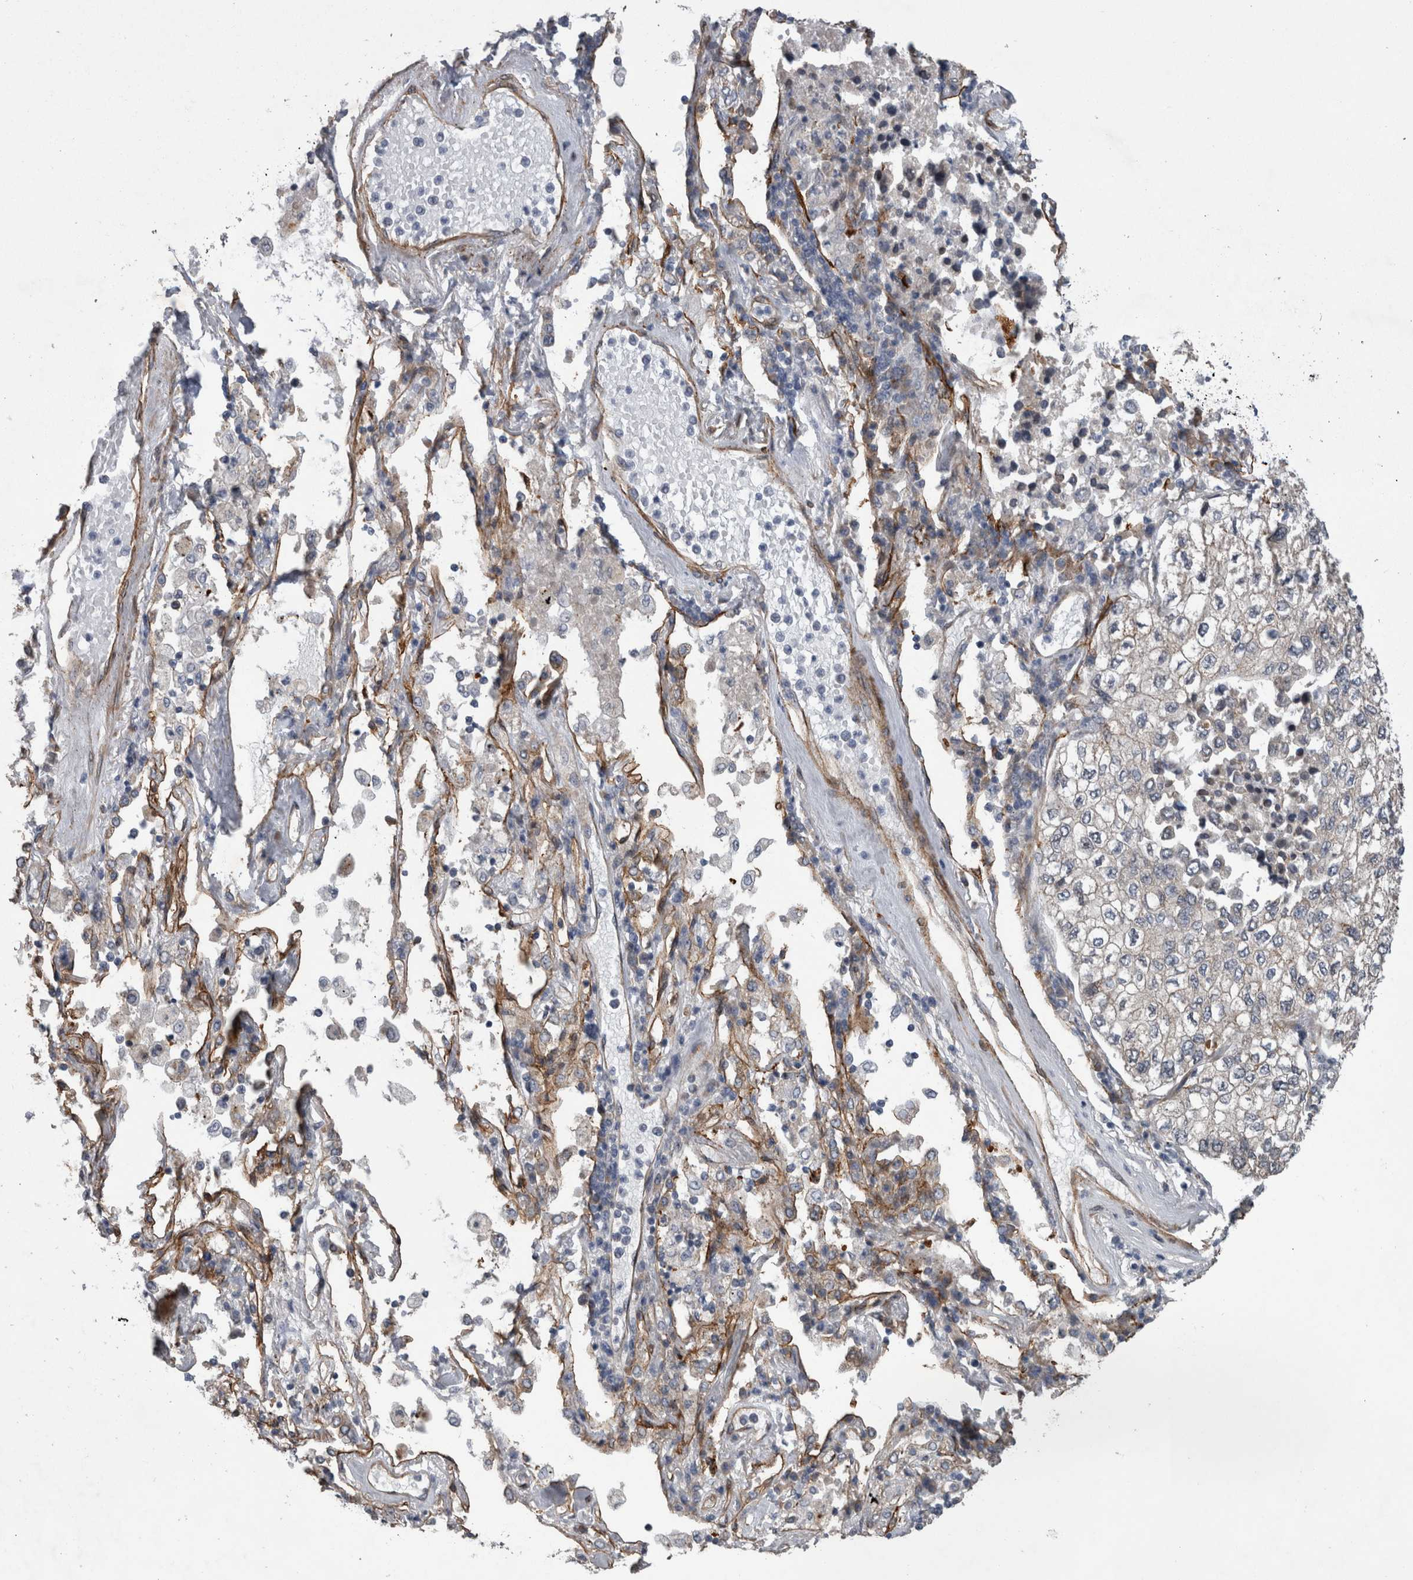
{"staining": {"intensity": "negative", "quantity": "none", "location": "none"}, "tissue": "lung cancer", "cell_type": "Tumor cells", "image_type": "cancer", "snomed": [{"axis": "morphology", "description": "Adenocarcinoma, NOS"}, {"axis": "topography", "description": "Lung"}], "caption": "Tumor cells show no significant staining in lung adenocarcinoma.", "gene": "DDX6", "patient": {"sex": "male", "age": 63}}